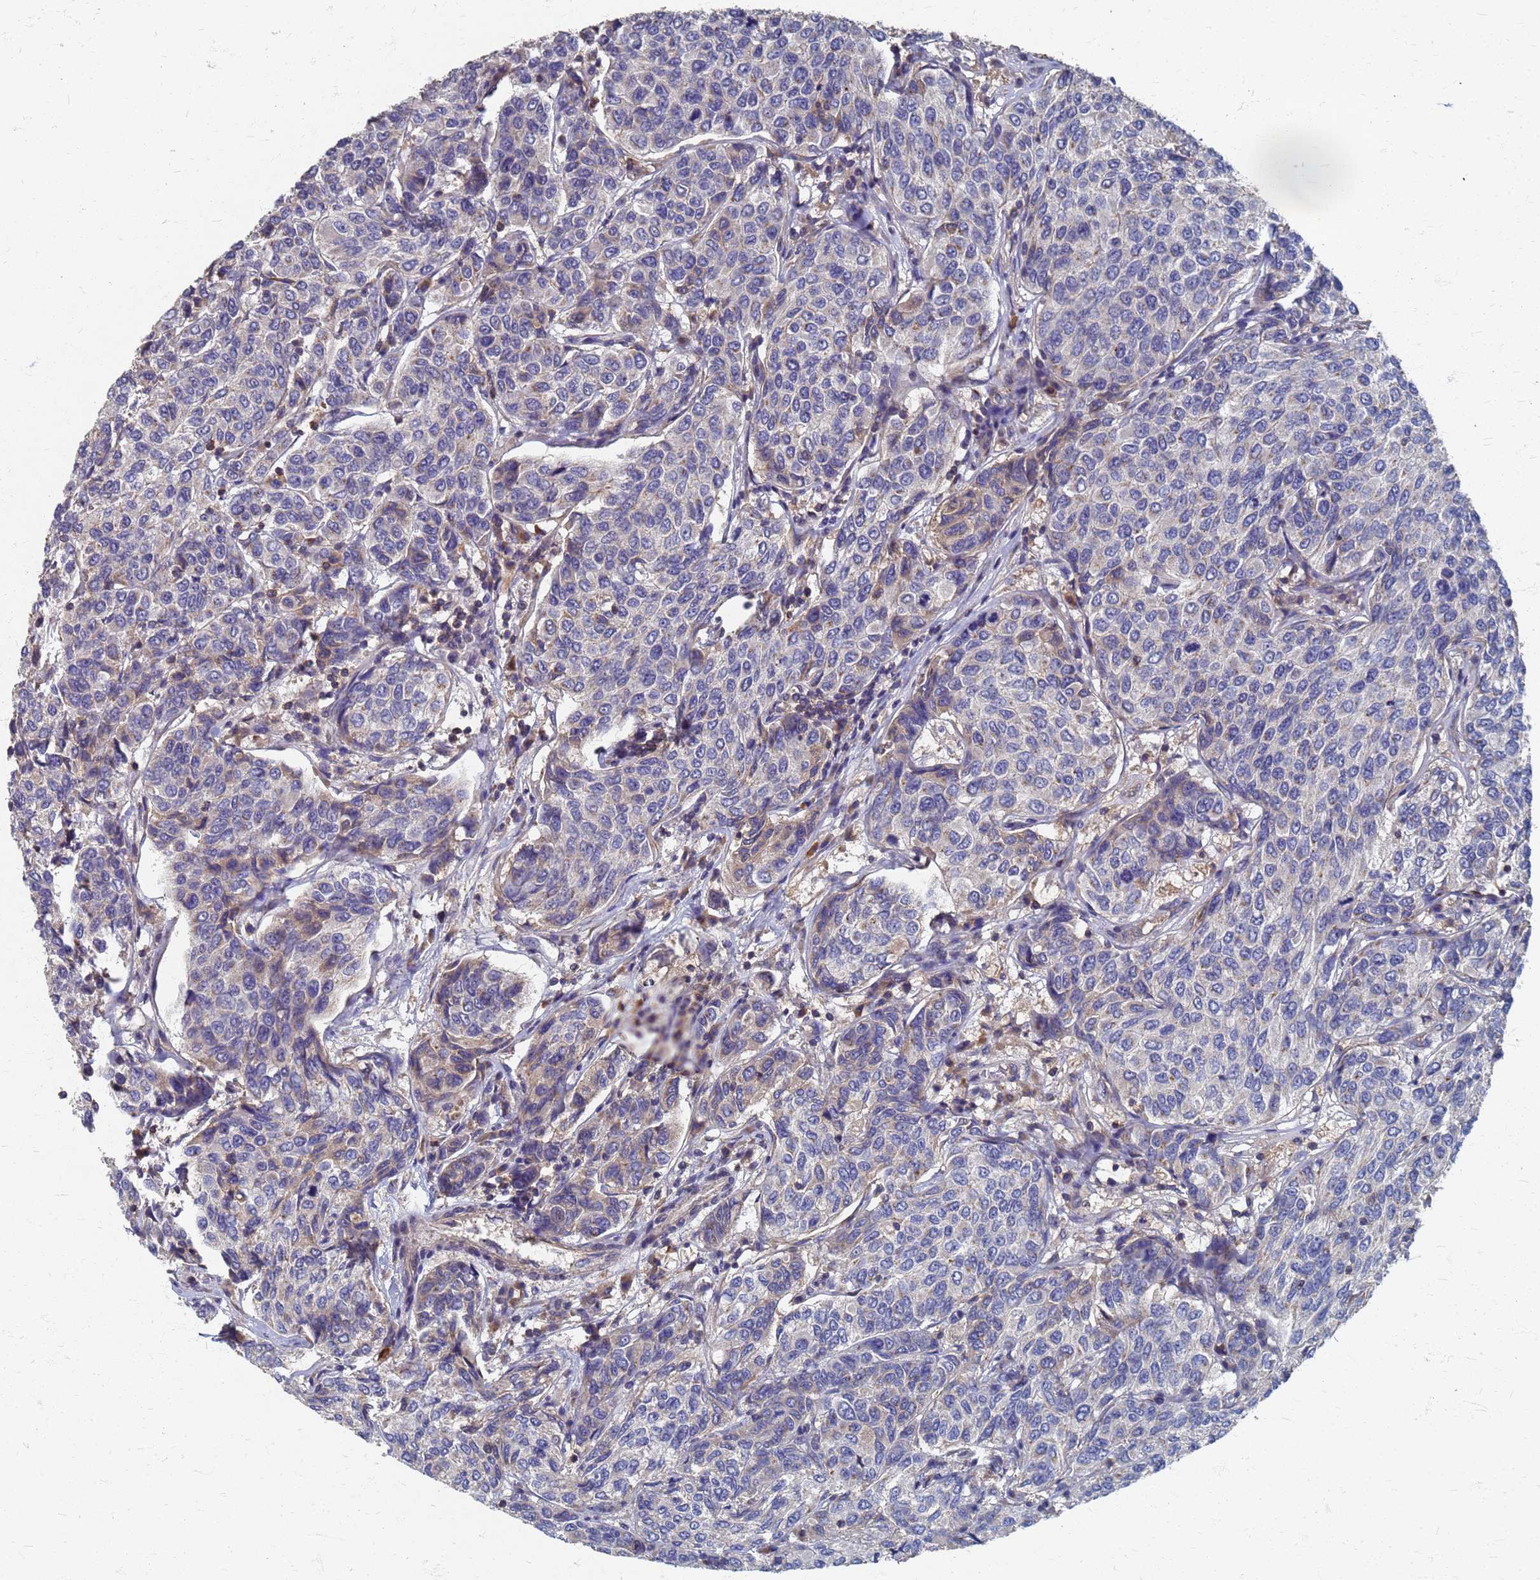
{"staining": {"intensity": "weak", "quantity": "<25%", "location": "cytoplasmic/membranous"}, "tissue": "breast cancer", "cell_type": "Tumor cells", "image_type": "cancer", "snomed": [{"axis": "morphology", "description": "Duct carcinoma"}, {"axis": "topography", "description": "Breast"}], "caption": "Image shows no protein positivity in tumor cells of breast cancer (infiltrating ductal carcinoma) tissue.", "gene": "KRCC1", "patient": {"sex": "female", "age": 55}}